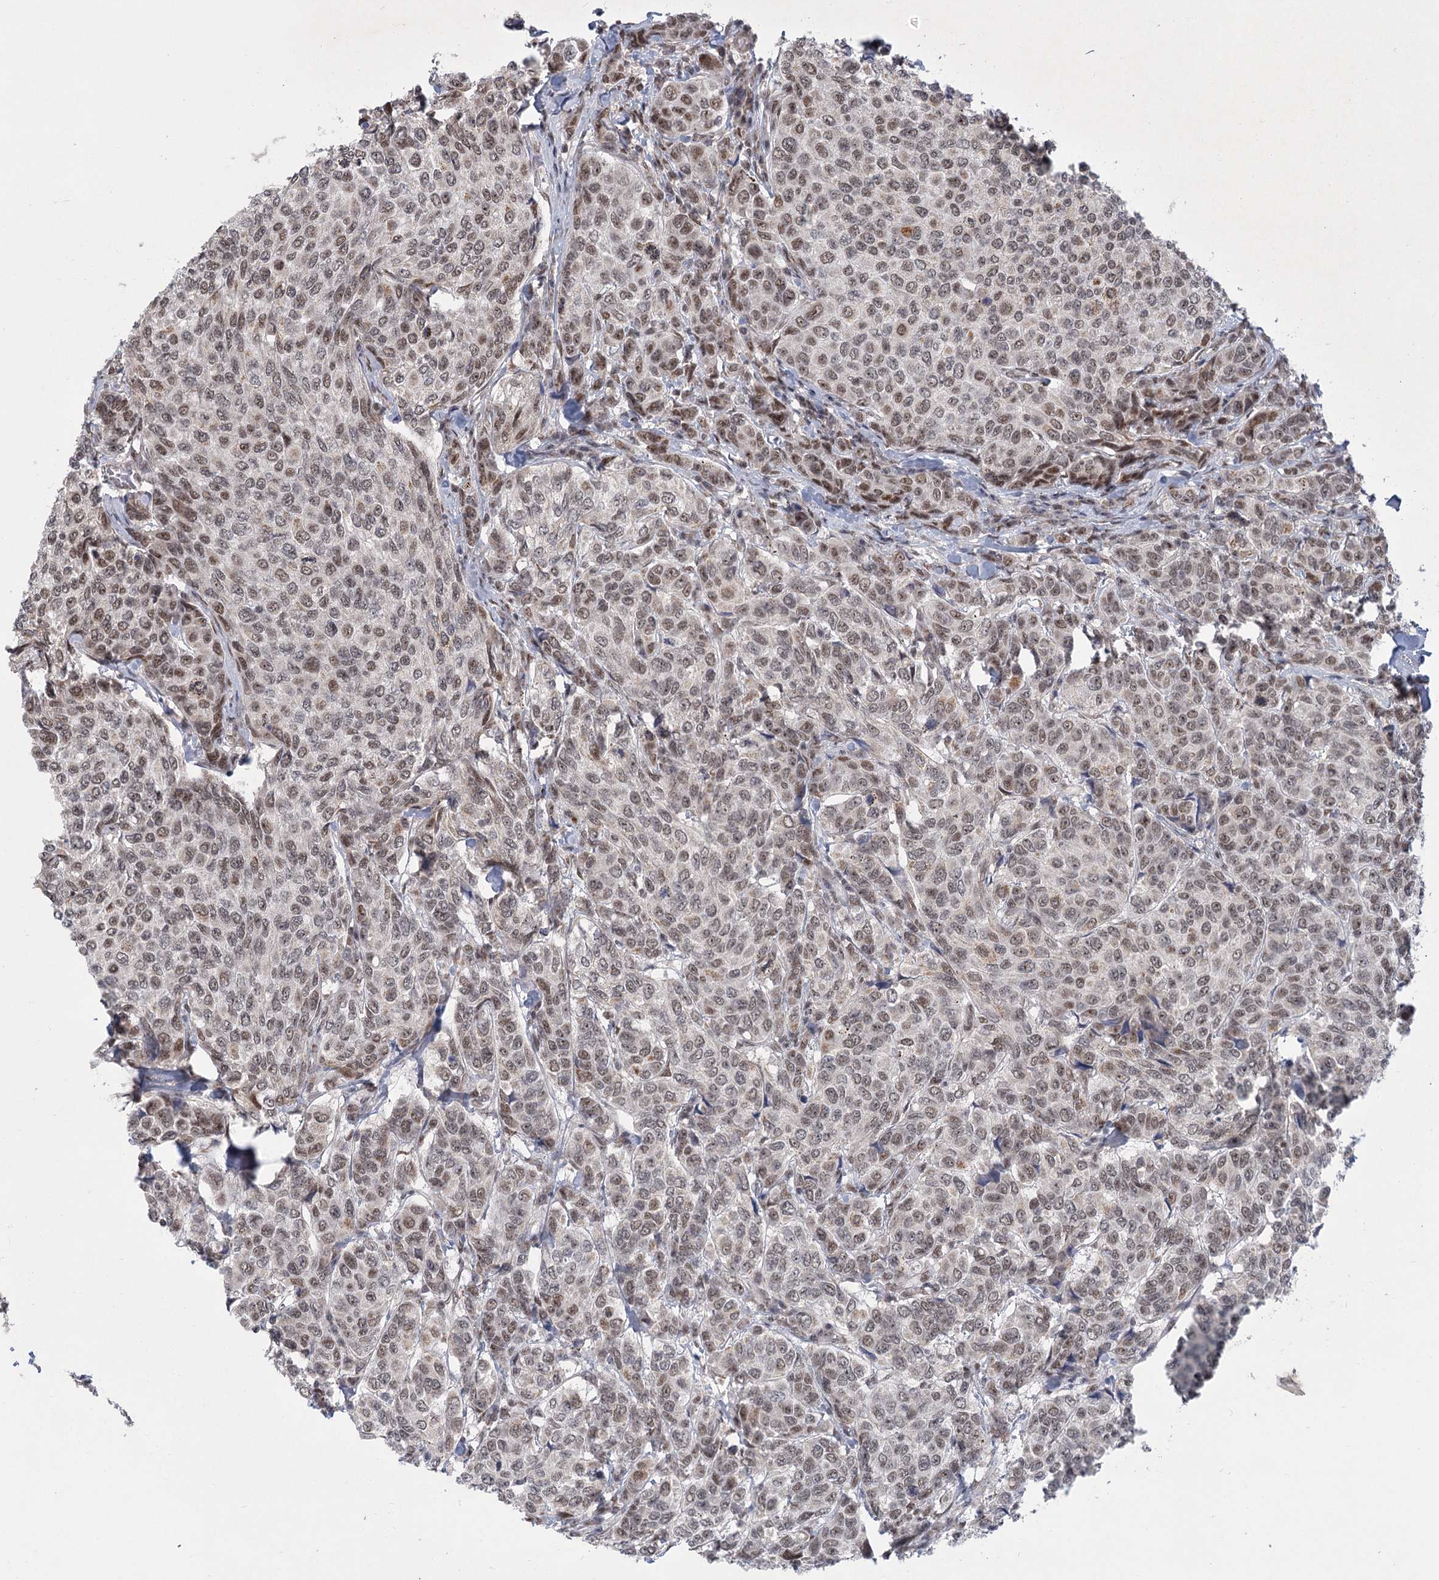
{"staining": {"intensity": "weak", "quantity": ">75%", "location": "nuclear"}, "tissue": "breast cancer", "cell_type": "Tumor cells", "image_type": "cancer", "snomed": [{"axis": "morphology", "description": "Duct carcinoma"}, {"axis": "topography", "description": "Breast"}], "caption": "Infiltrating ductal carcinoma (breast) tissue displays weak nuclear staining in approximately >75% of tumor cells, visualized by immunohistochemistry. Nuclei are stained in blue.", "gene": "CIB4", "patient": {"sex": "female", "age": 55}}